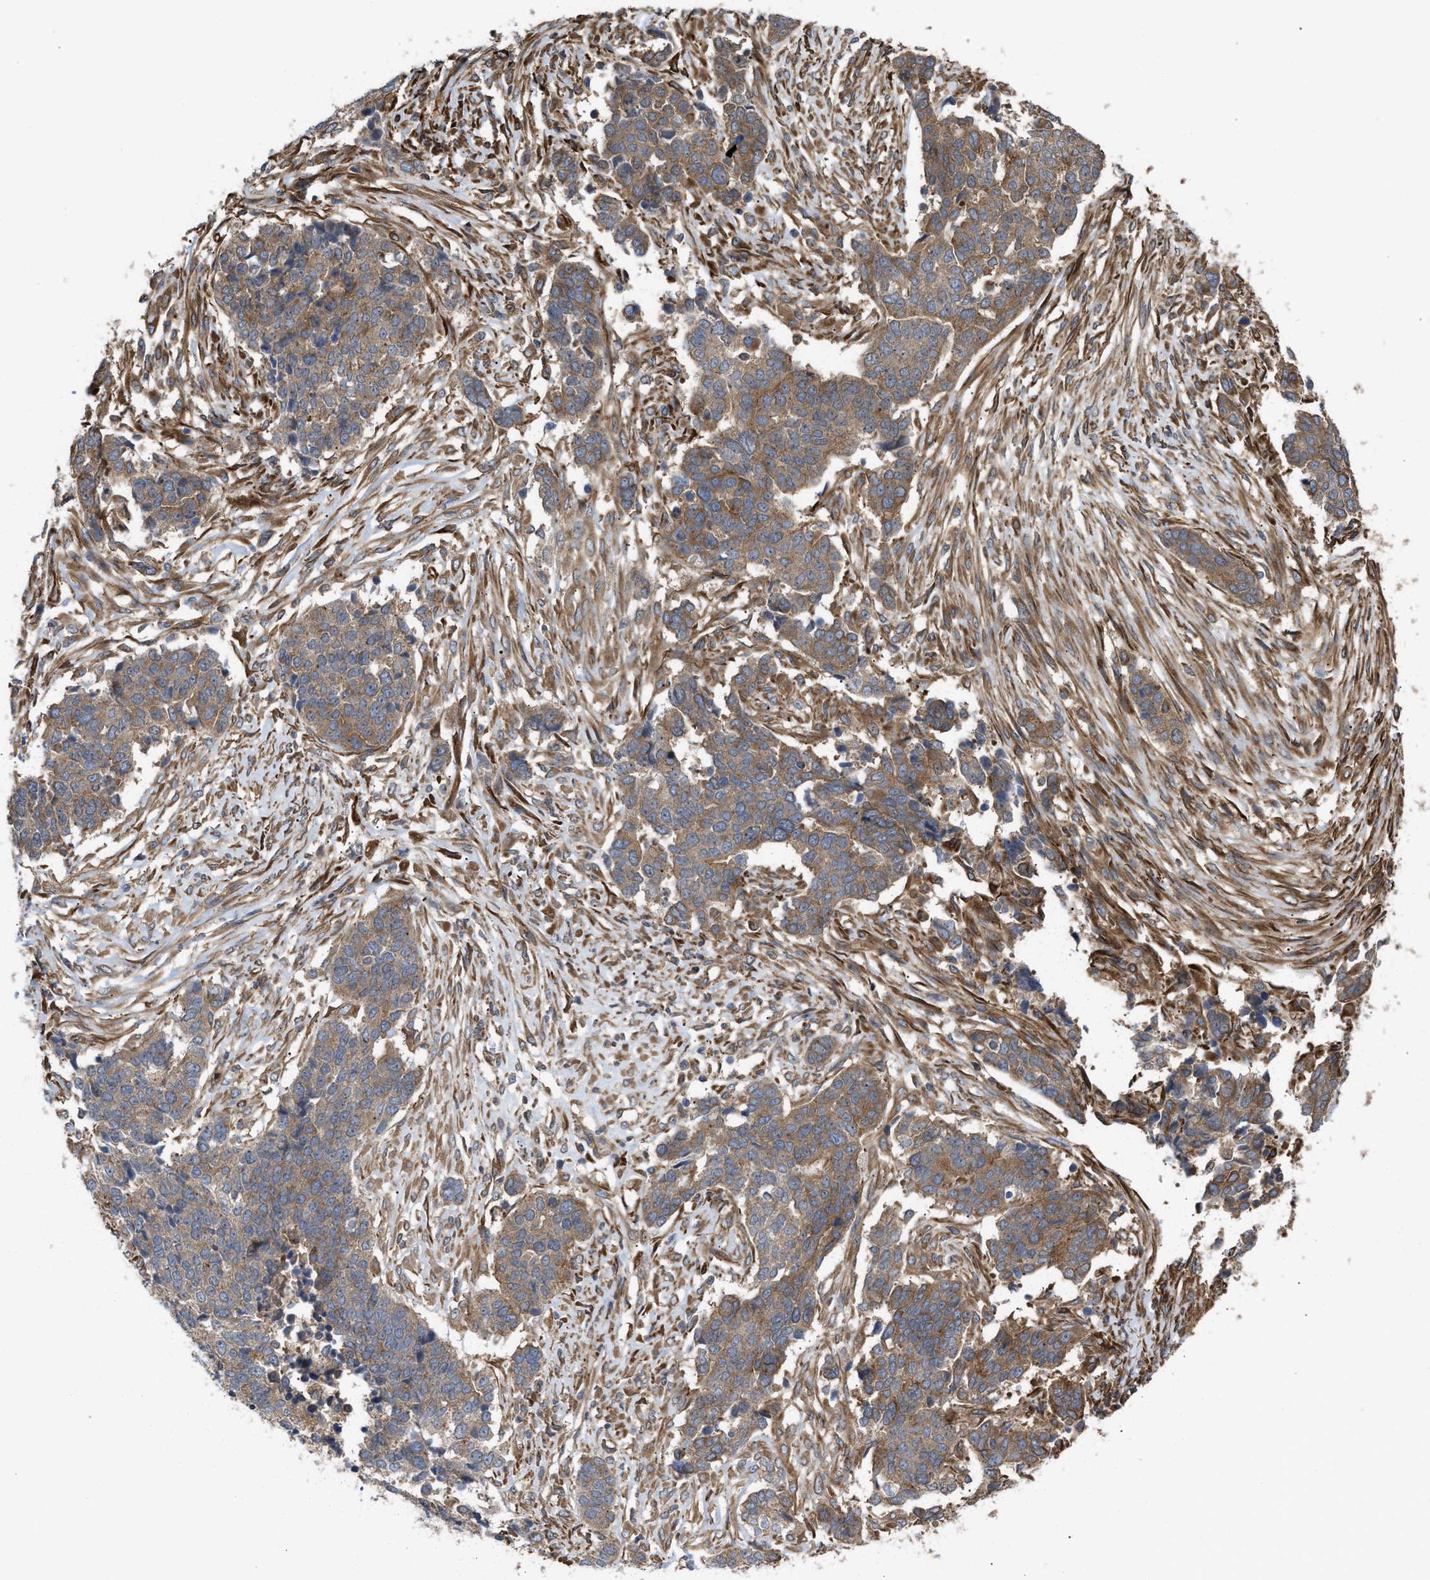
{"staining": {"intensity": "weak", "quantity": ">75%", "location": "cytoplasmic/membranous"}, "tissue": "ovarian cancer", "cell_type": "Tumor cells", "image_type": "cancer", "snomed": [{"axis": "morphology", "description": "Cystadenocarcinoma, serous, NOS"}, {"axis": "topography", "description": "Ovary"}], "caption": "The image reveals immunohistochemical staining of ovarian serous cystadenocarcinoma. There is weak cytoplasmic/membranous staining is appreciated in about >75% of tumor cells.", "gene": "EPS15L1", "patient": {"sex": "female", "age": 44}}